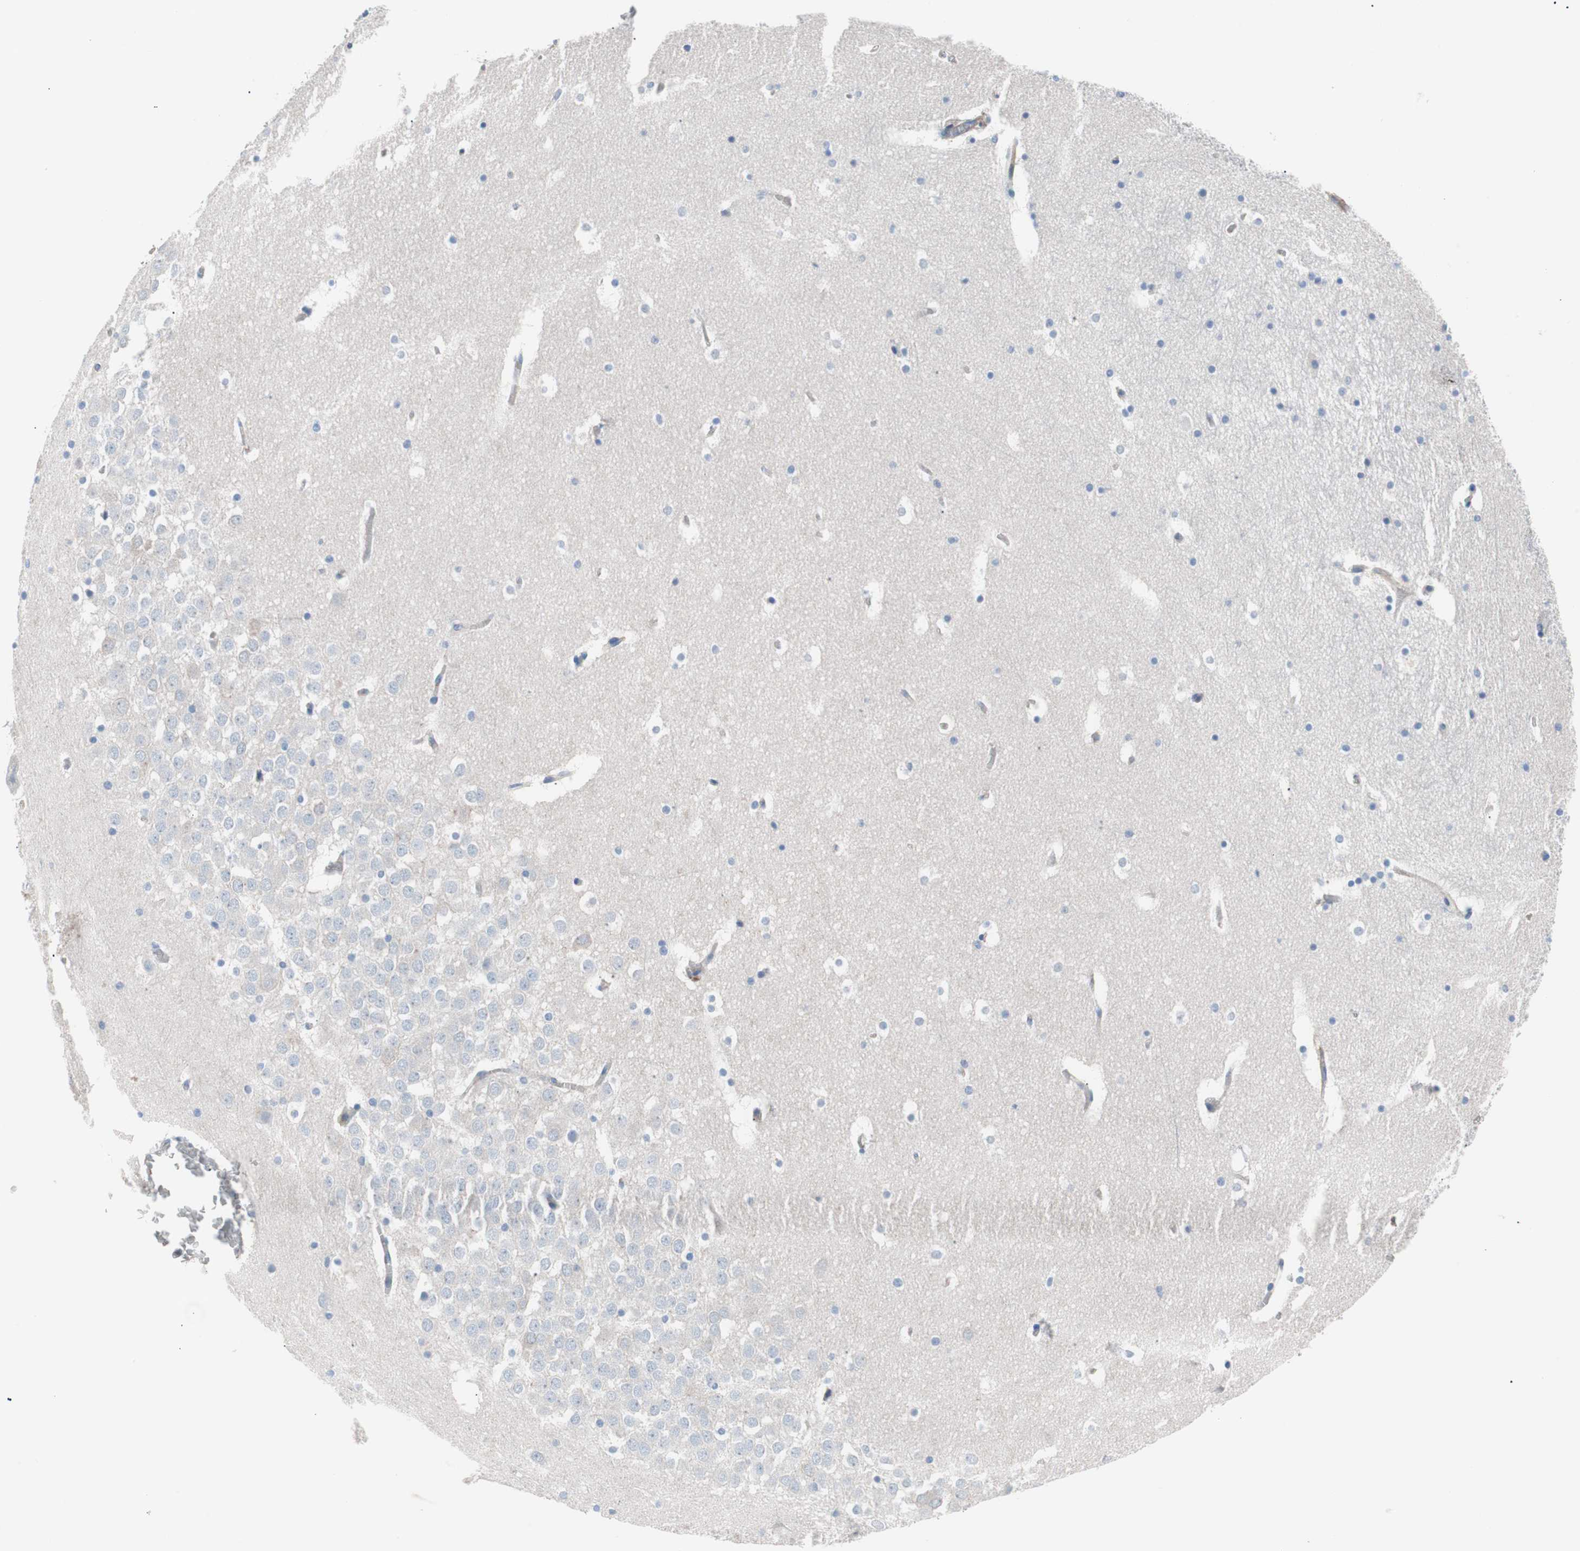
{"staining": {"intensity": "weak", "quantity": "<25%", "location": "cytoplasmic/membranous"}, "tissue": "hippocampus", "cell_type": "Glial cells", "image_type": "normal", "snomed": [{"axis": "morphology", "description": "Normal tissue, NOS"}, {"axis": "topography", "description": "Hippocampus"}], "caption": "The photomicrograph reveals no significant positivity in glial cells of hippocampus. (Brightfield microscopy of DAB immunohistochemistry (IHC) at high magnification).", "gene": "GPR160", "patient": {"sex": "male", "age": 45}}